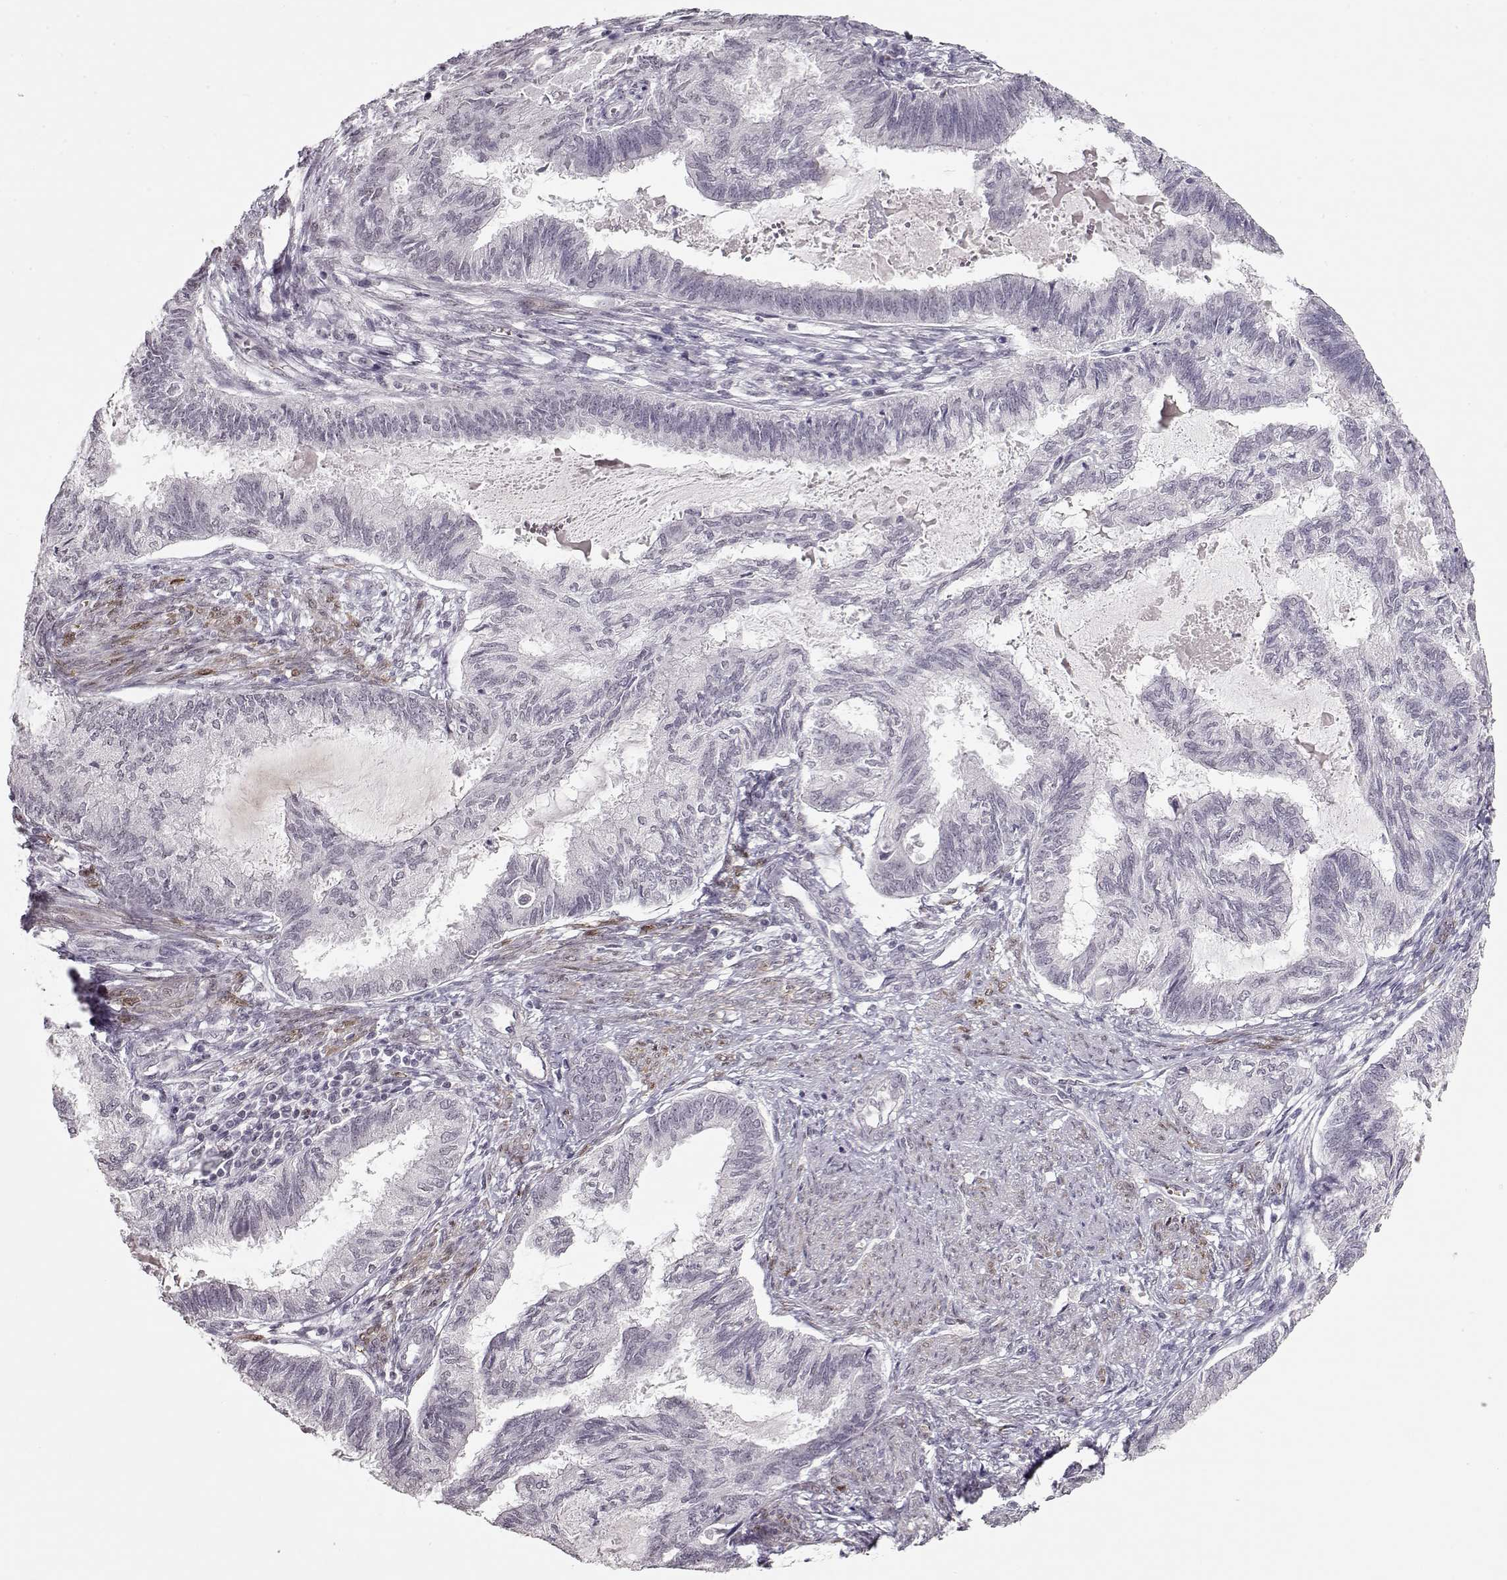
{"staining": {"intensity": "negative", "quantity": "none", "location": "none"}, "tissue": "endometrial cancer", "cell_type": "Tumor cells", "image_type": "cancer", "snomed": [{"axis": "morphology", "description": "Adenocarcinoma, NOS"}, {"axis": "topography", "description": "Endometrium"}], "caption": "This image is of adenocarcinoma (endometrial) stained with immunohistochemistry to label a protein in brown with the nuclei are counter-stained blue. There is no positivity in tumor cells.", "gene": "PCP4", "patient": {"sex": "female", "age": 86}}